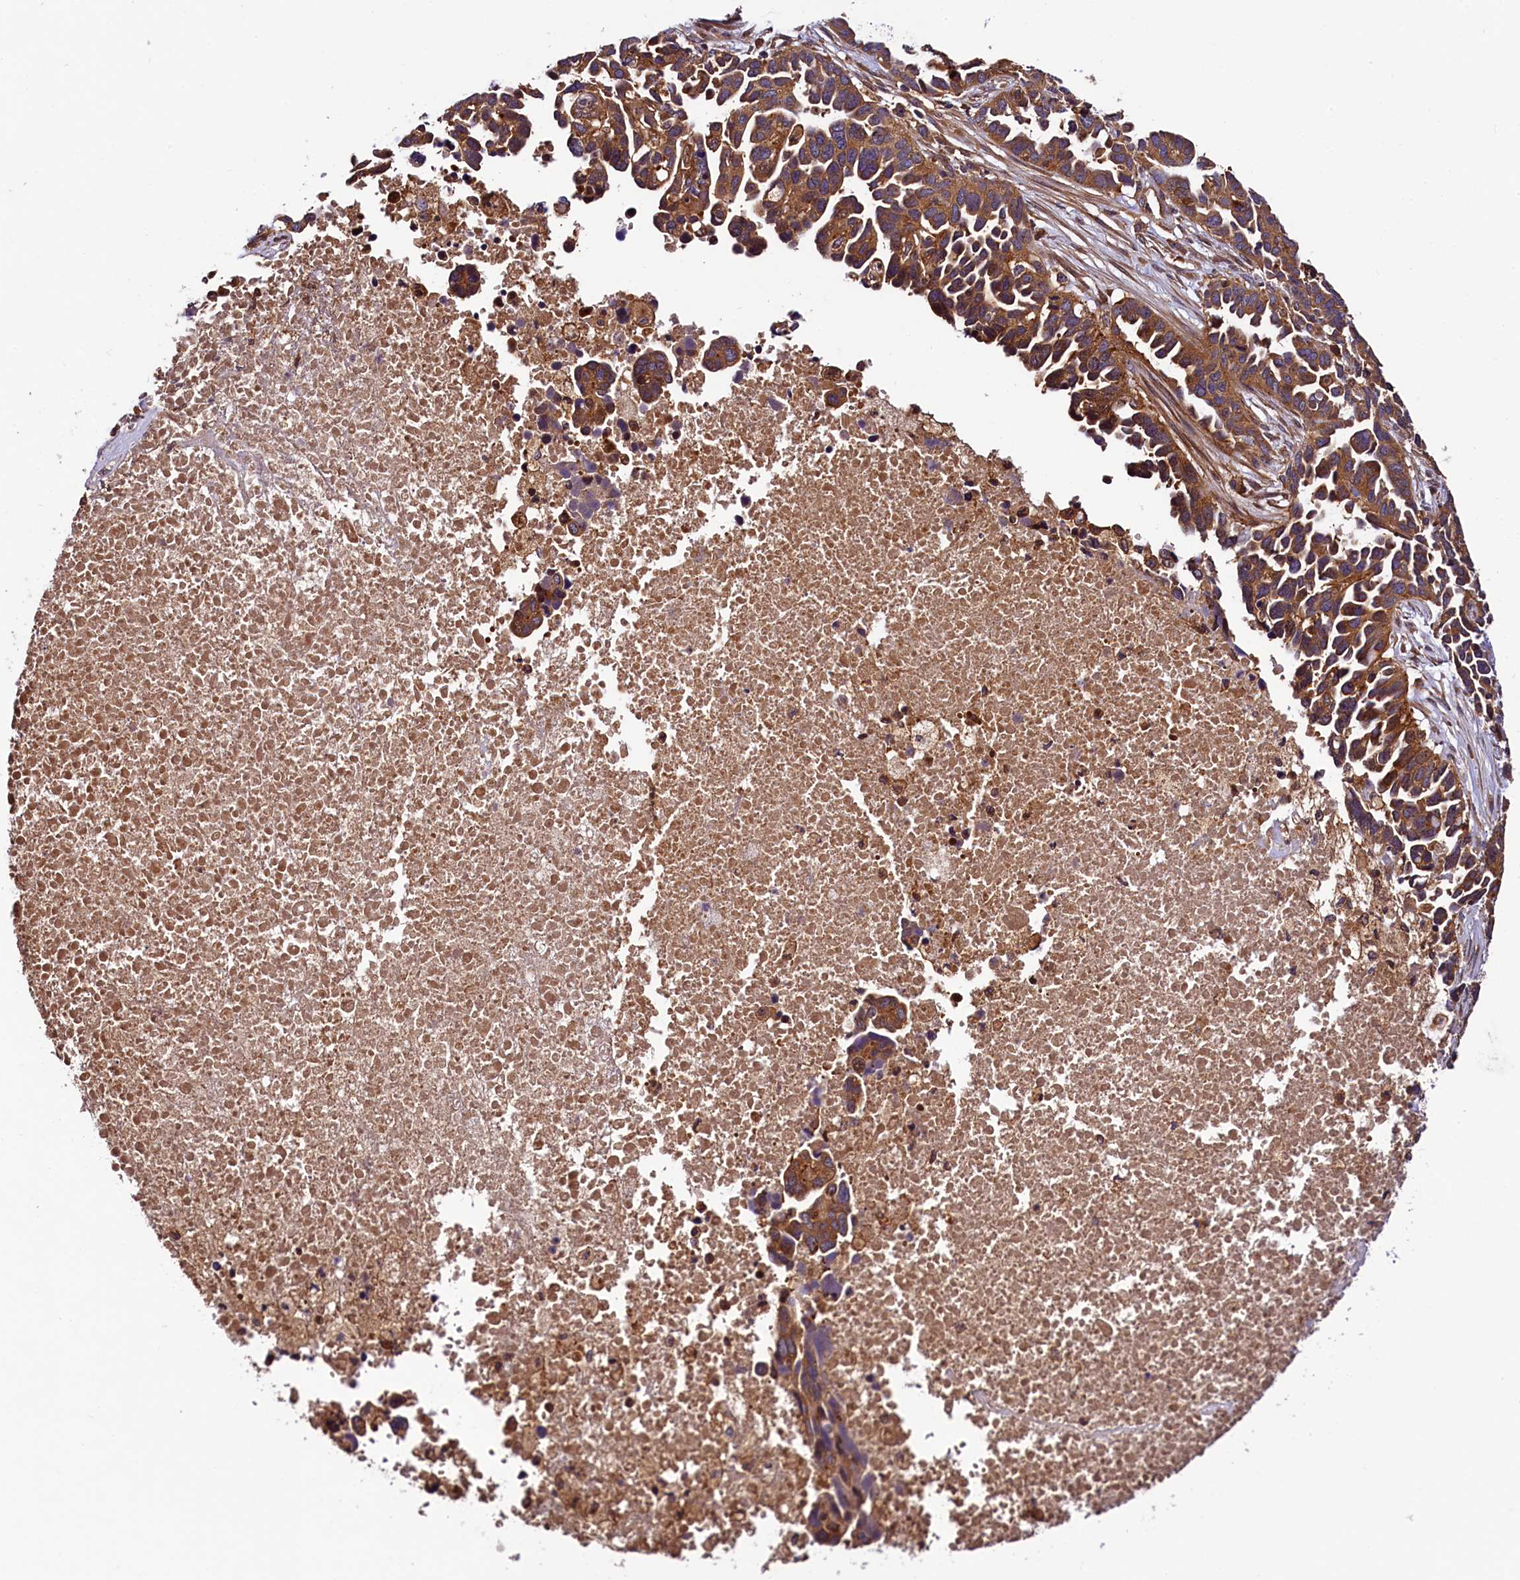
{"staining": {"intensity": "moderate", "quantity": ">75%", "location": "cytoplasmic/membranous"}, "tissue": "ovarian cancer", "cell_type": "Tumor cells", "image_type": "cancer", "snomed": [{"axis": "morphology", "description": "Cystadenocarcinoma, serous, NOS"}, {"axis": "topography", "description": "Ovary"}], "caption": "The photomicrograph reveals a brown stain indicating the presence of a protein in the cytoplasmic/membranous of tumor cells in ovarian cancer.", "gene": "VPS35", "patient": {"sex": "female", "age": 54}}